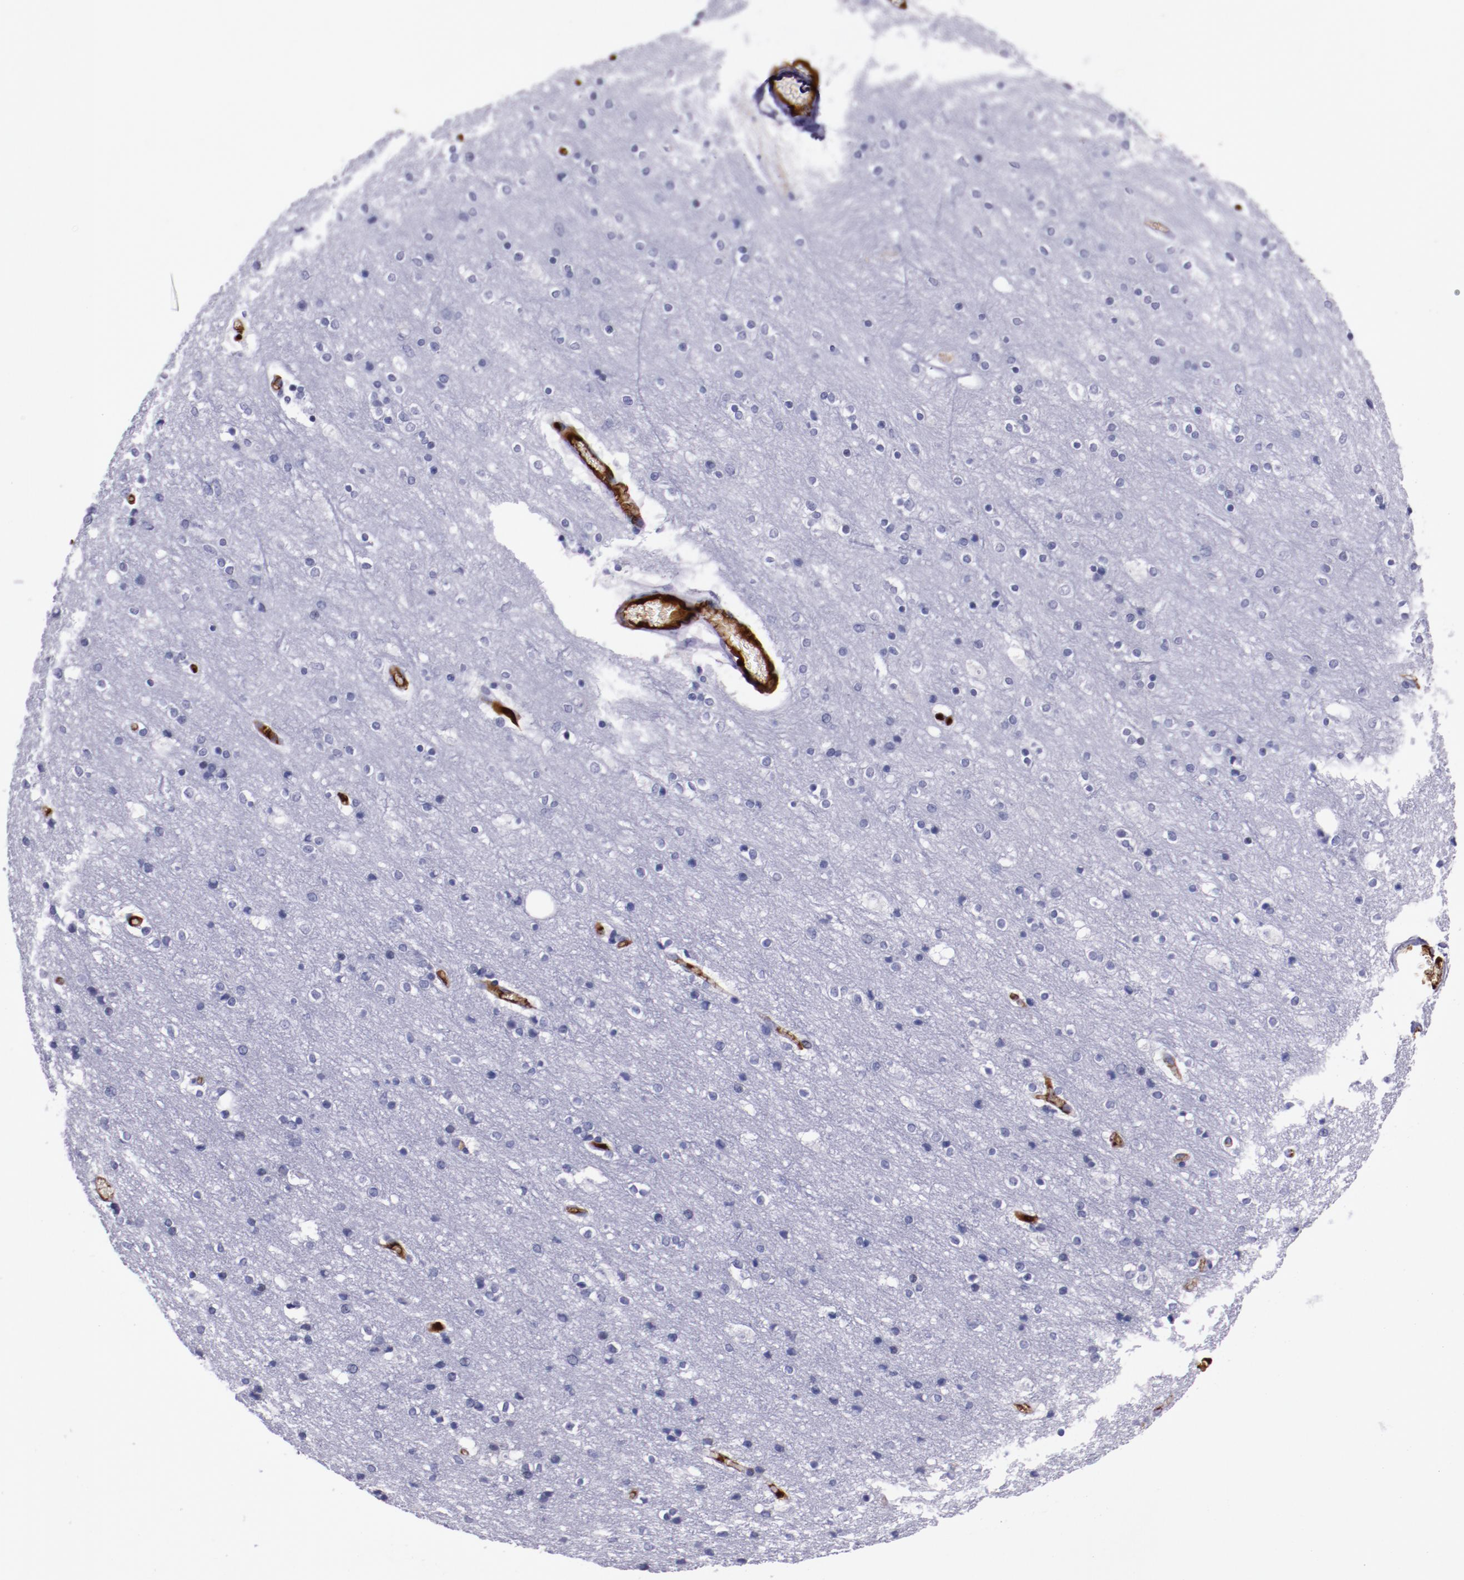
{"staining": {"intensity": "strong", "quantity": "<25%", "location": "cytoplasmic/membranous"}, "tissue": "cerebral cortex", "cell_type": "Endothelial cells", "image_type": "normal", "snomed": [{"axis": "morphology", "description": "Normal tissue, NOS"}, {"axis": "topography", "description": "Cerebral cortex"}], "caption": "Cerebral cortex stained for a protein (brown) reveals strong cytoplasmic/membranous positive staining in approximately <25% of endothelial cells.", "gene": "APOH", "patient": {"sex": "female", "age": 54}}